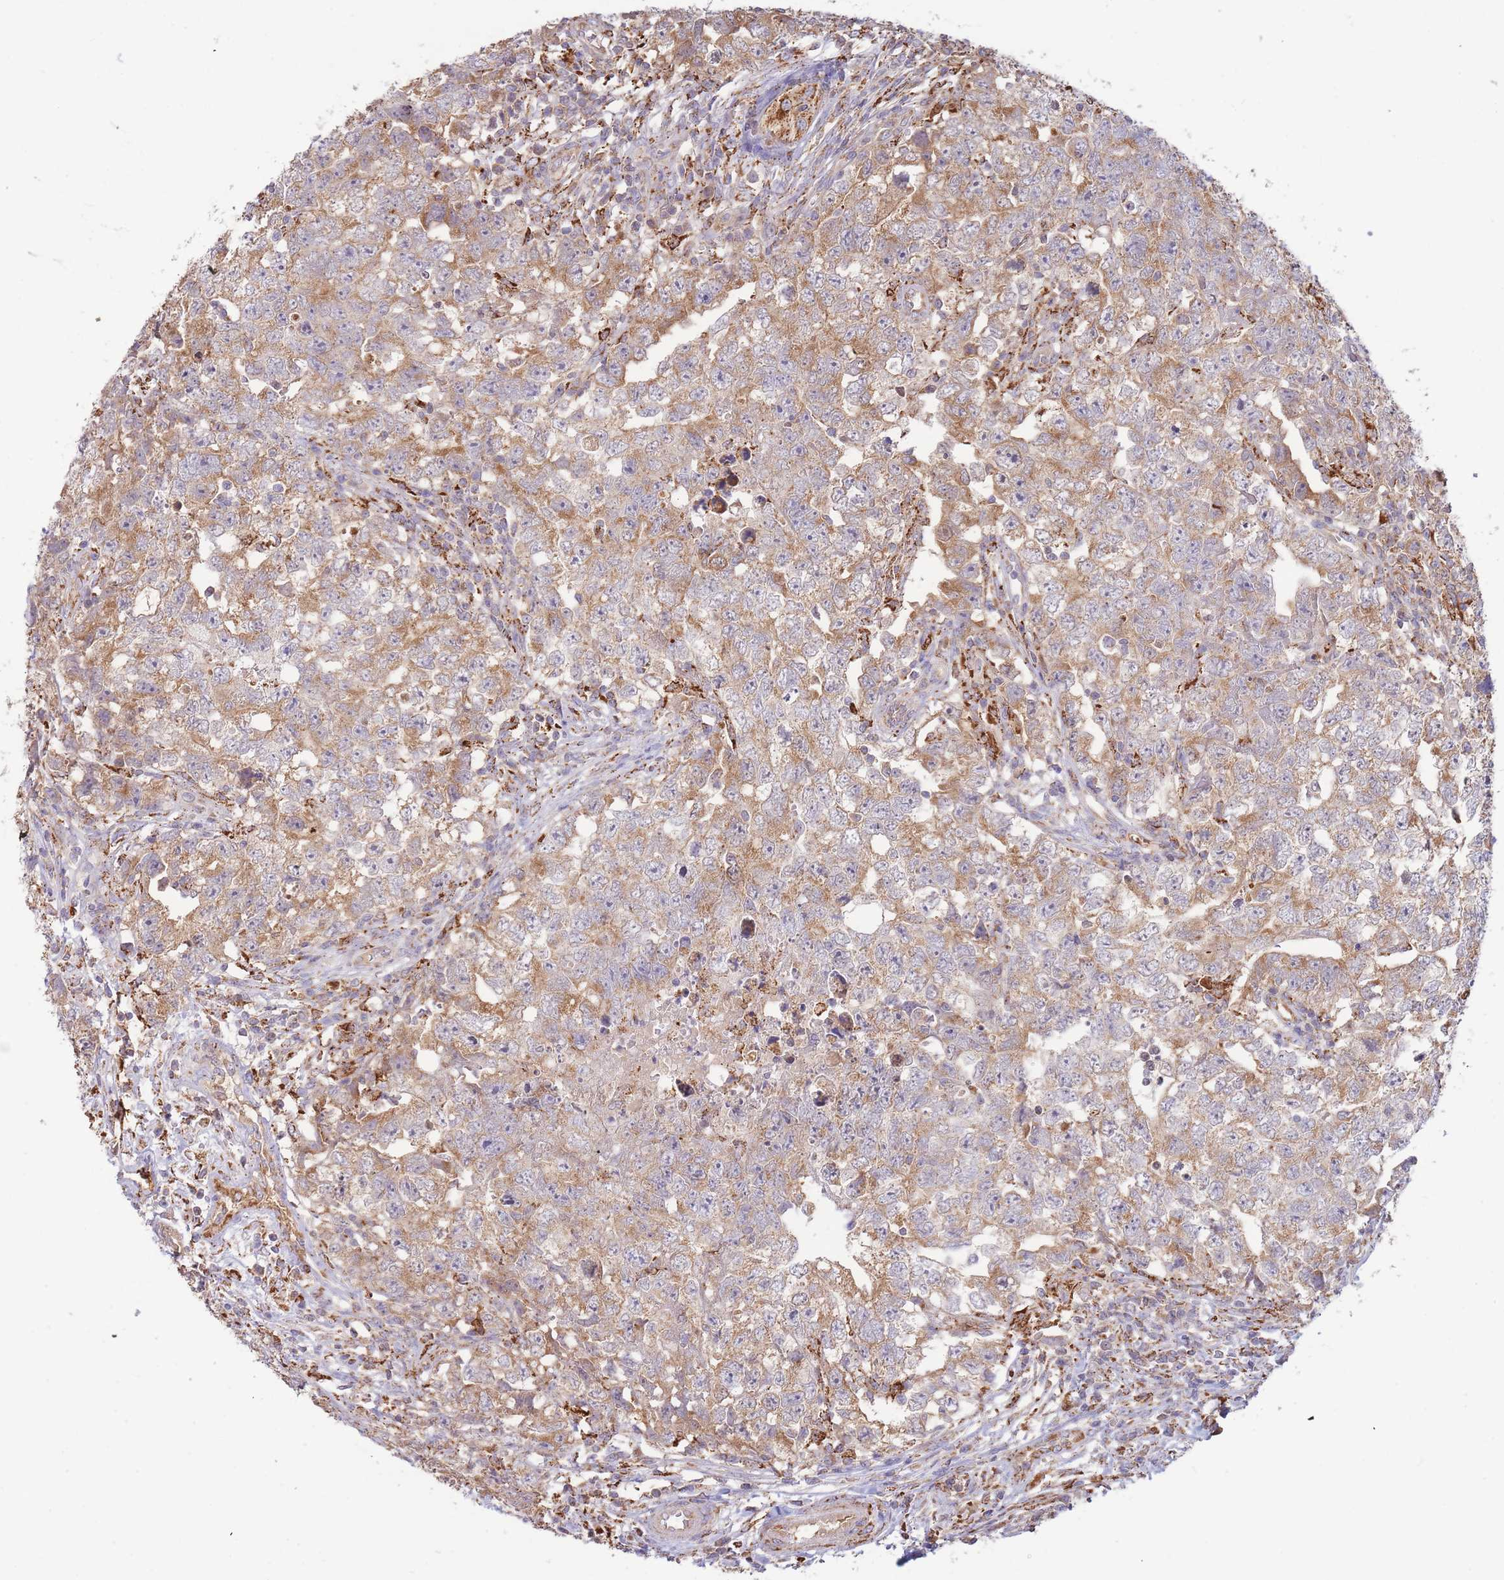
{"staining": {"intensity": "moderate", "quantity": ">75%", "location": "cytoplasmic/membranous"}, "tissue": "testis cancer", "cell_type": "Tumor cells", "image_type": "cancer", "snomed": [{"axis": "morphology", "description": "Carcinoma, Embryonal, NOS"}, {"axis": "topography", "description": "Testis"}], "caption": "Protein analysis of testis embryonal carcinoma tissue displays moderate cytoplasmic/membranous positivity in approximately >75% of tumor cells.", "gene": "MRPL17", "patient": {"sex": "male", "age": 22}}